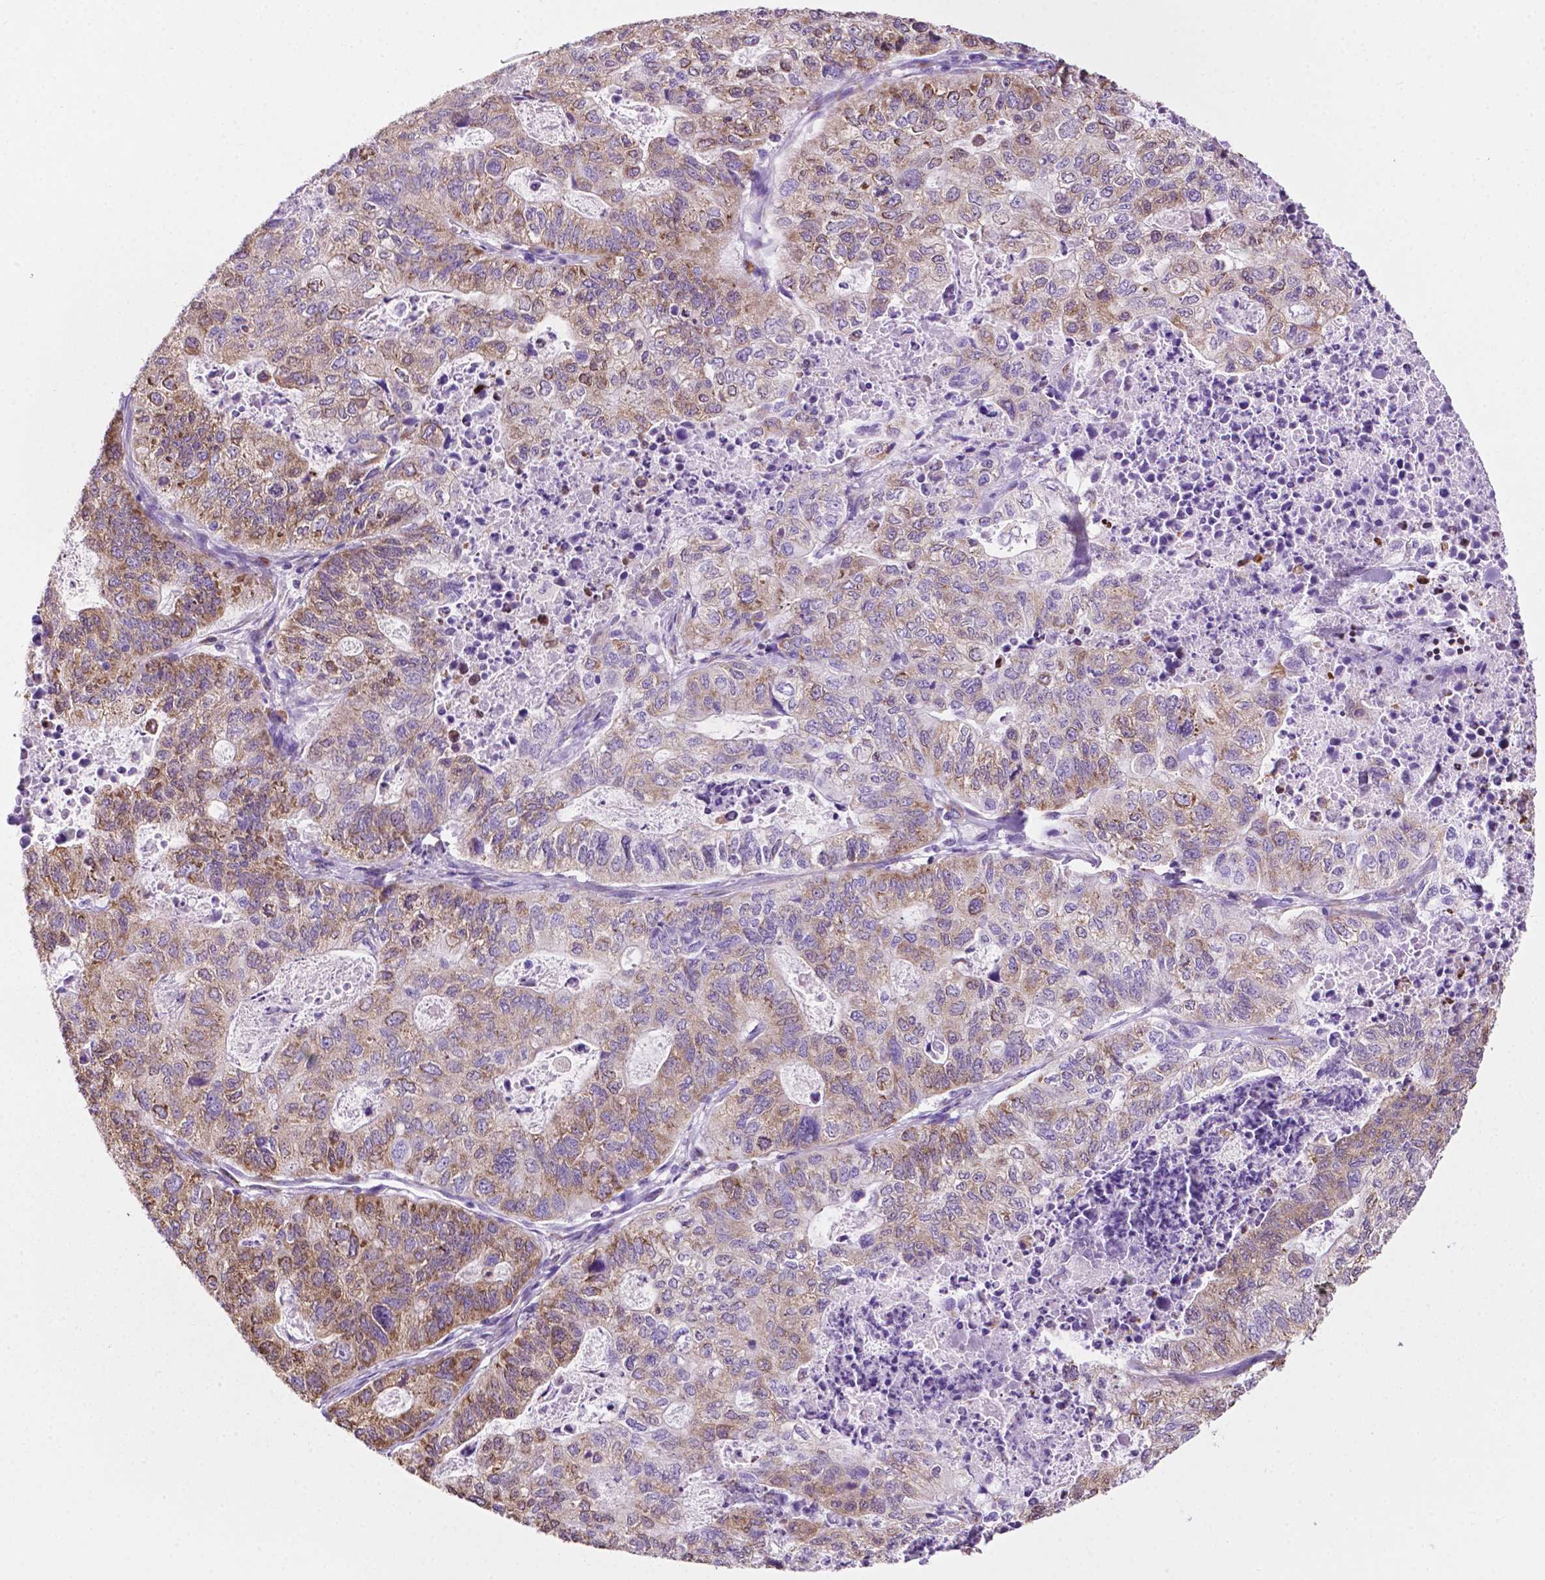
{"staining": {"intensity": "moderate", "quantity": "25%-75%", "location": "cytoplasmic/membranous"}, "tissue": "stomach cancer", "cell_type": "Tumor cells", "image_type": "cancer", "snomed": [{"axis": "morphology", "description": "Adenocarcinoma, NOS"}, {"axis": "topography", "description": "Stomach, upper"}], "caption": "IHC micrograph of human stomach cancer (adenocarcinoma) stained for a protein (brown), which exhibits medium levels of moderate cytoplasmic/membranous expression in approximately 25%-75% of tumor cells.", "gene": "RPL29", "patient": {"sex": "female", "age": 67}}